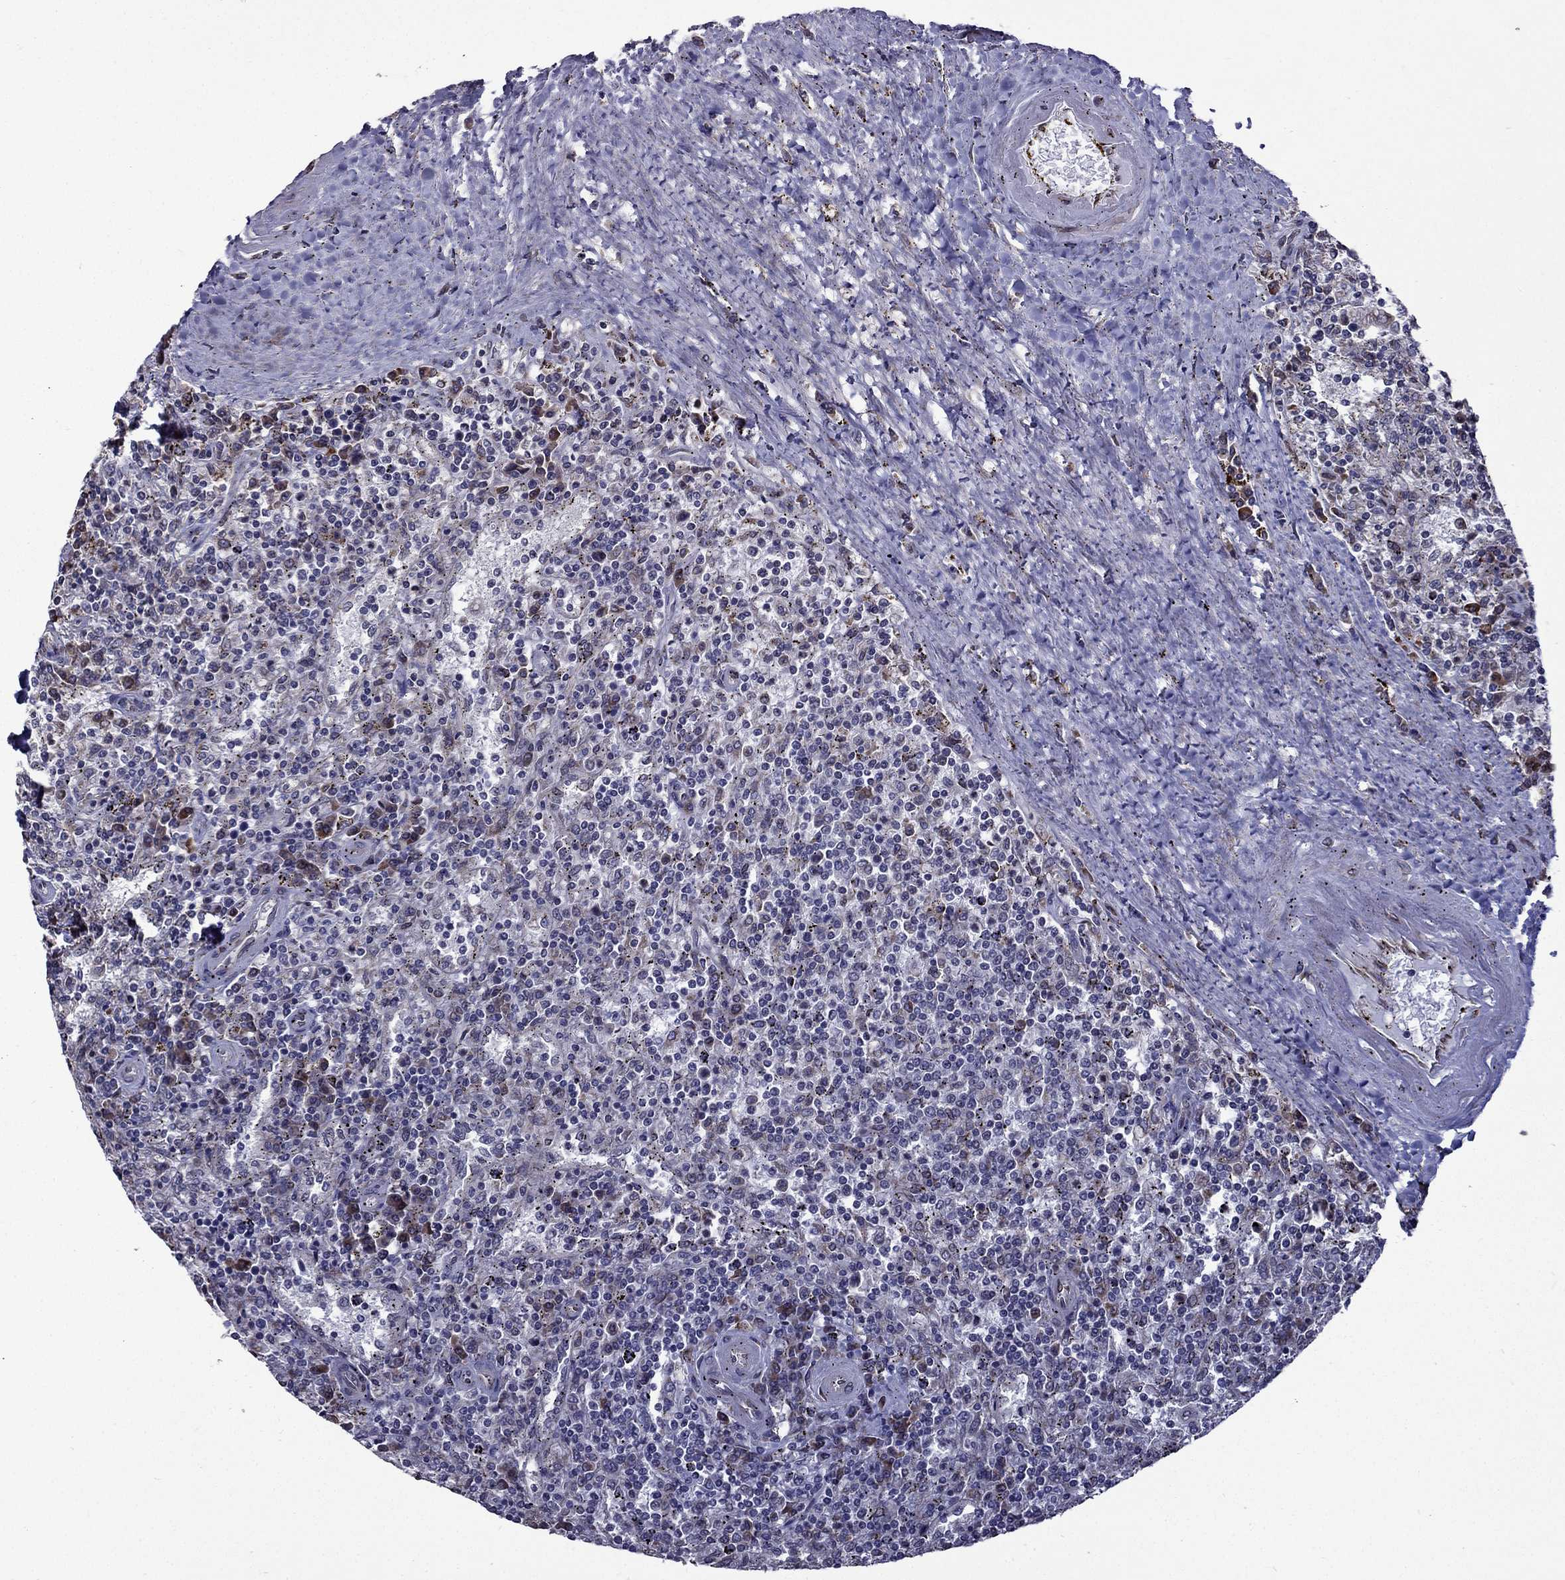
{"staining": {"intensity": "negative", "quantity": "none", "location": "none"}, "tissue": "lymphoma", "cell_type": "Tumor cells", "image_type": "cancer", "snomed": [{"axis": "morphology", "description": "Malignant lymphoma, non-Hodgkin's type, Low grade"}, {"axis": "topography", "description": "Spleen"}], "caption": "Micrograph shows no significant protein expression in tumor cells of malignant lymphoma, non-Hodgkin's type (low-grade). Nuclei are stained in blue.", "gene": "IKBIP", "patient": {"sex": "male", "age": 62}}